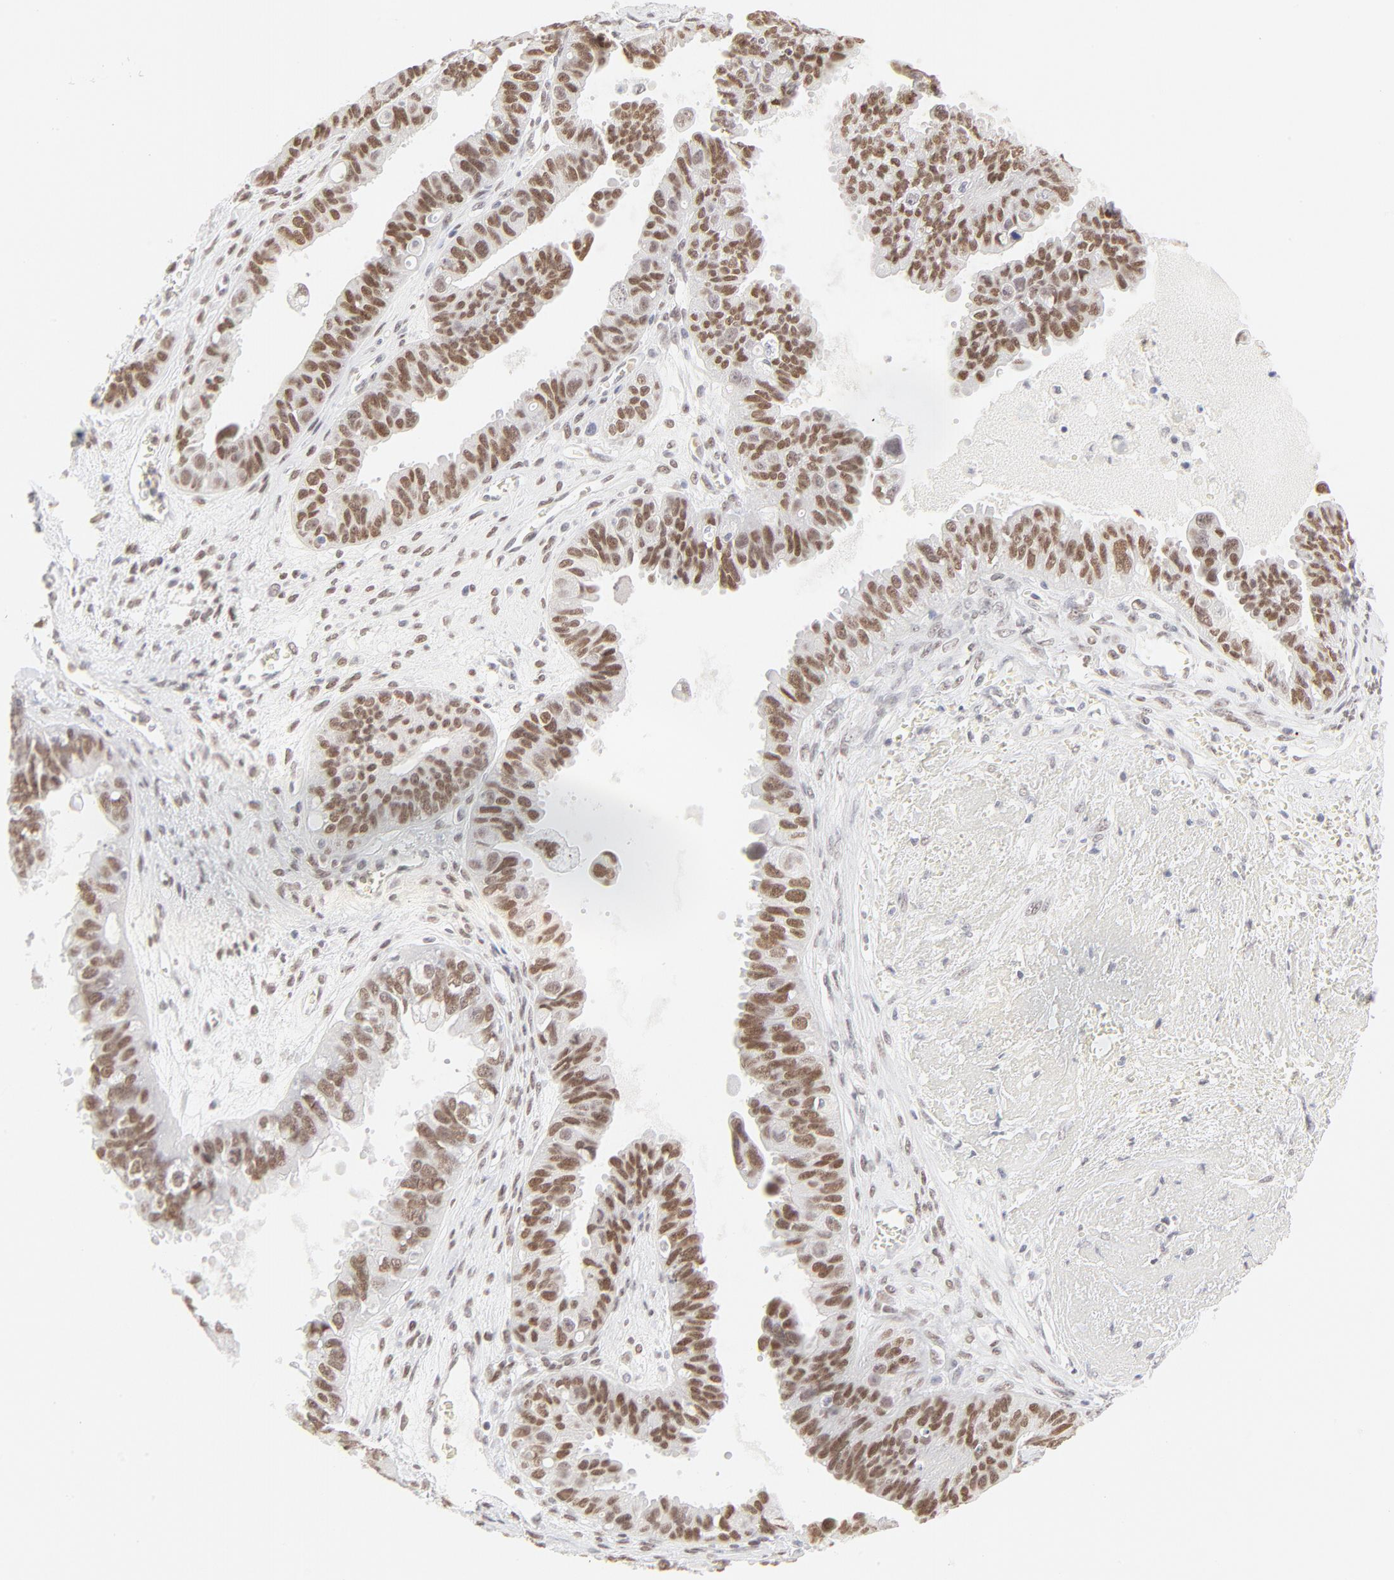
{"staining": {"intensity": "strong", "quantity": ">75%", "location": "nuclear"}, "tissue": "ovarian cancer", "cell_type": "Tumor cells", "image_type": "cancer", "snomed": [{"axis": "morphology", "description": "Carcinoma, endometroid"}, {"axis": "topography", "description": "Ovary"}], "caption": "IHC micrograph of neoplastic tissue: ovarian endometroid carcinoma stained using immunohistochemistry demonstrates high levels of strong protein expression localized specifically in the nuclear of tumor cells, appearing as a nuclear brown color.", "gene": "PBX1", "patient": {"sex": "female", "age": 85}}